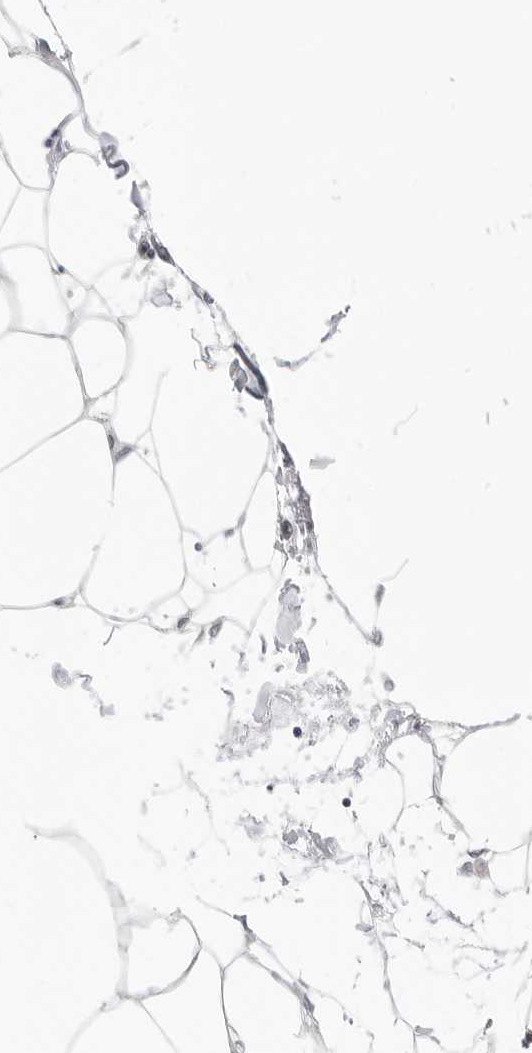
{"staining": {"intensity": "negative", "quantity": "none", "location": "none"}, "tissue": "adipose tissue", "cell_type": "Adipocytes", "image_type": "normal", "snomed": [{"axis": "morphology", "description": "Normal tissue, NOS"}, {"axis": "morphology", "description": "Adenocarcinoma, NOS"}, {"axis": "topography", "description": "Colon"}, {"axis": "topography", "description": "Peripheral nerve tissue"}], "caption": "The IHC image has no significant positivity in adipocytes of adipose tissue.", "gene": "HMGCS2", "patient": {"sex": "male", "age": 14}}